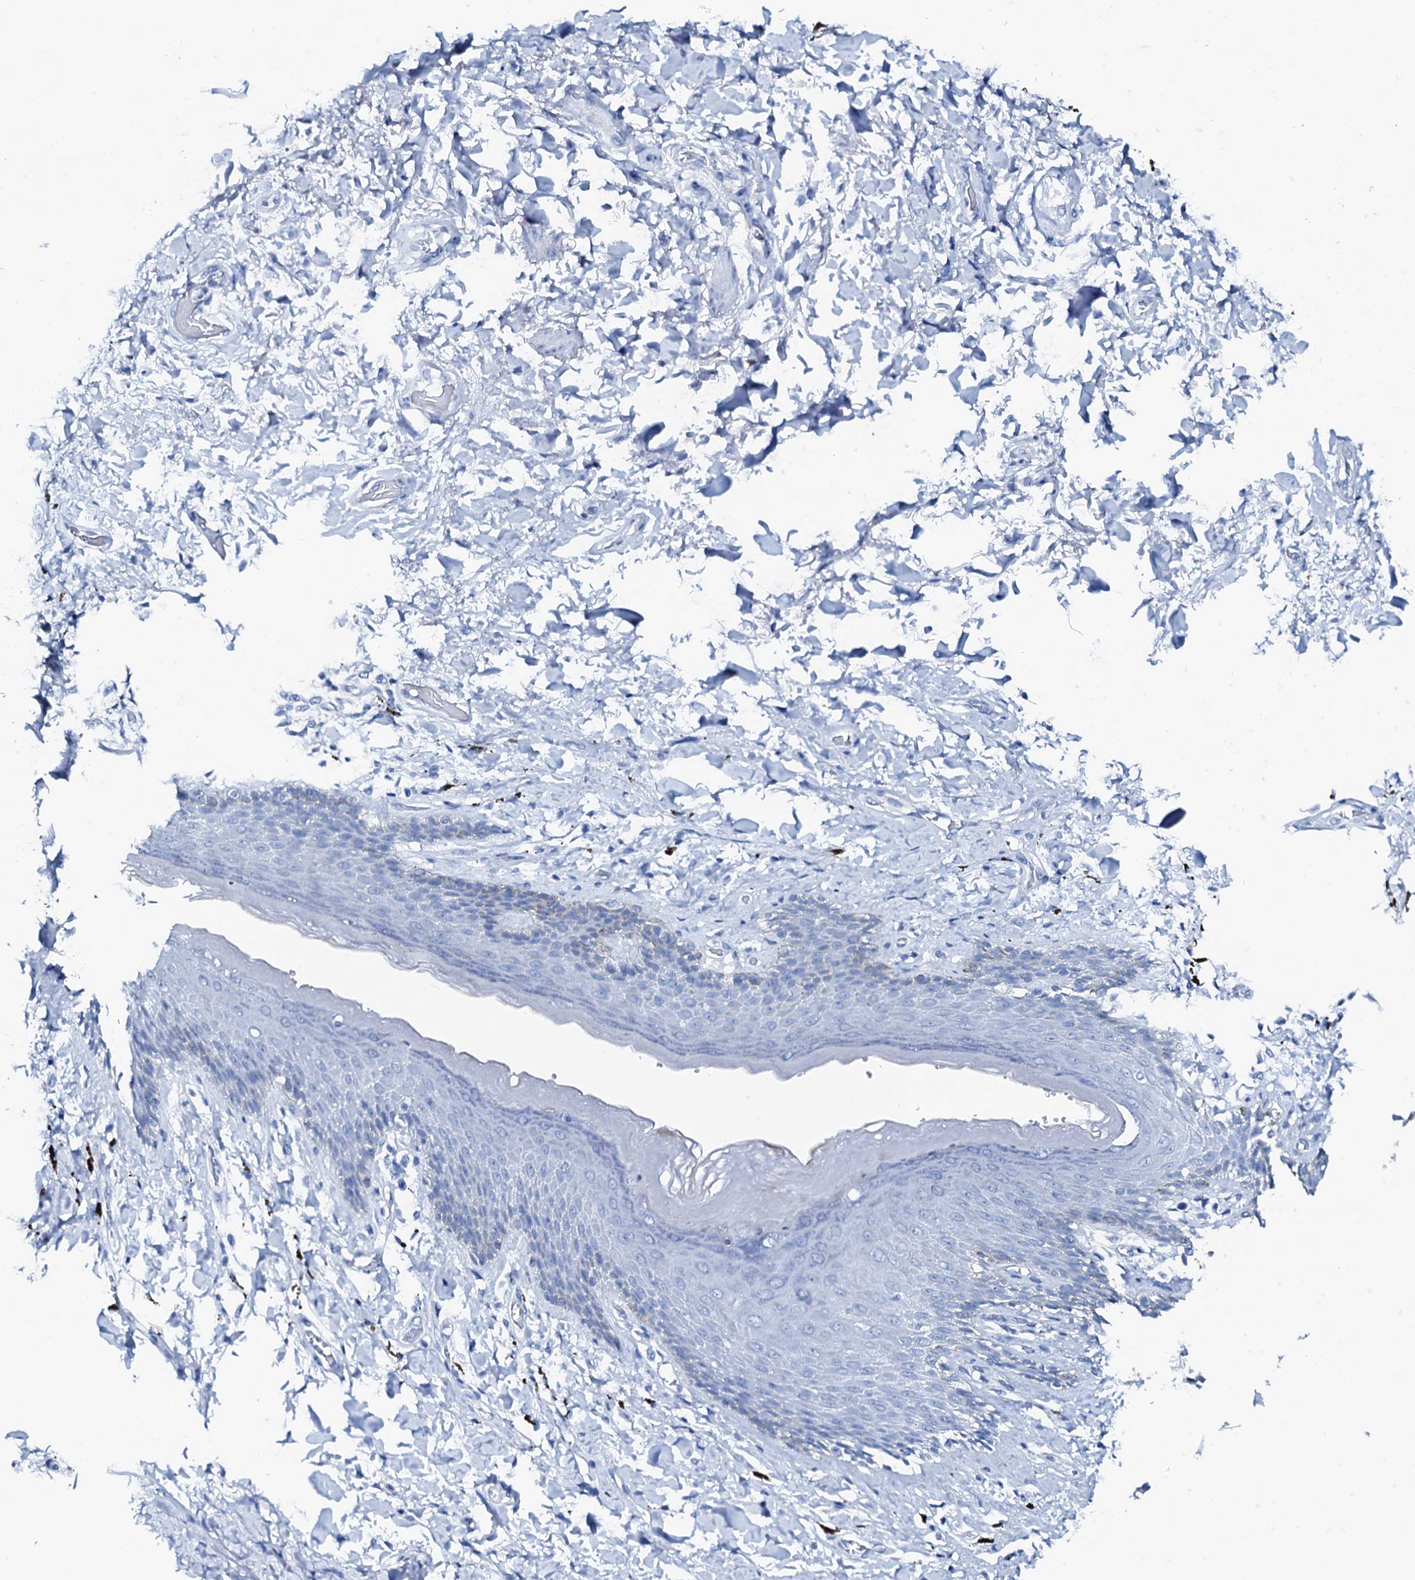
{"staining": {"intensity": "weak", "quantity": "<25%", "location": "cytoplasmic/membranous"}, "tissue": "skin", "cell_type": "Epidermal cells", "image_type": "normal", "snomed": [{"axis": "morphology", "description": "Normal tissue, NOS"}, {"axis": "topography", "description": "Anal"}], "caption": "Human skin stained for a protein using immunohistochemistry (IHC) exhibits no expression in epidermal cells.", "gene": "PTH", "patient": {"sex": "female", "age": 78}}